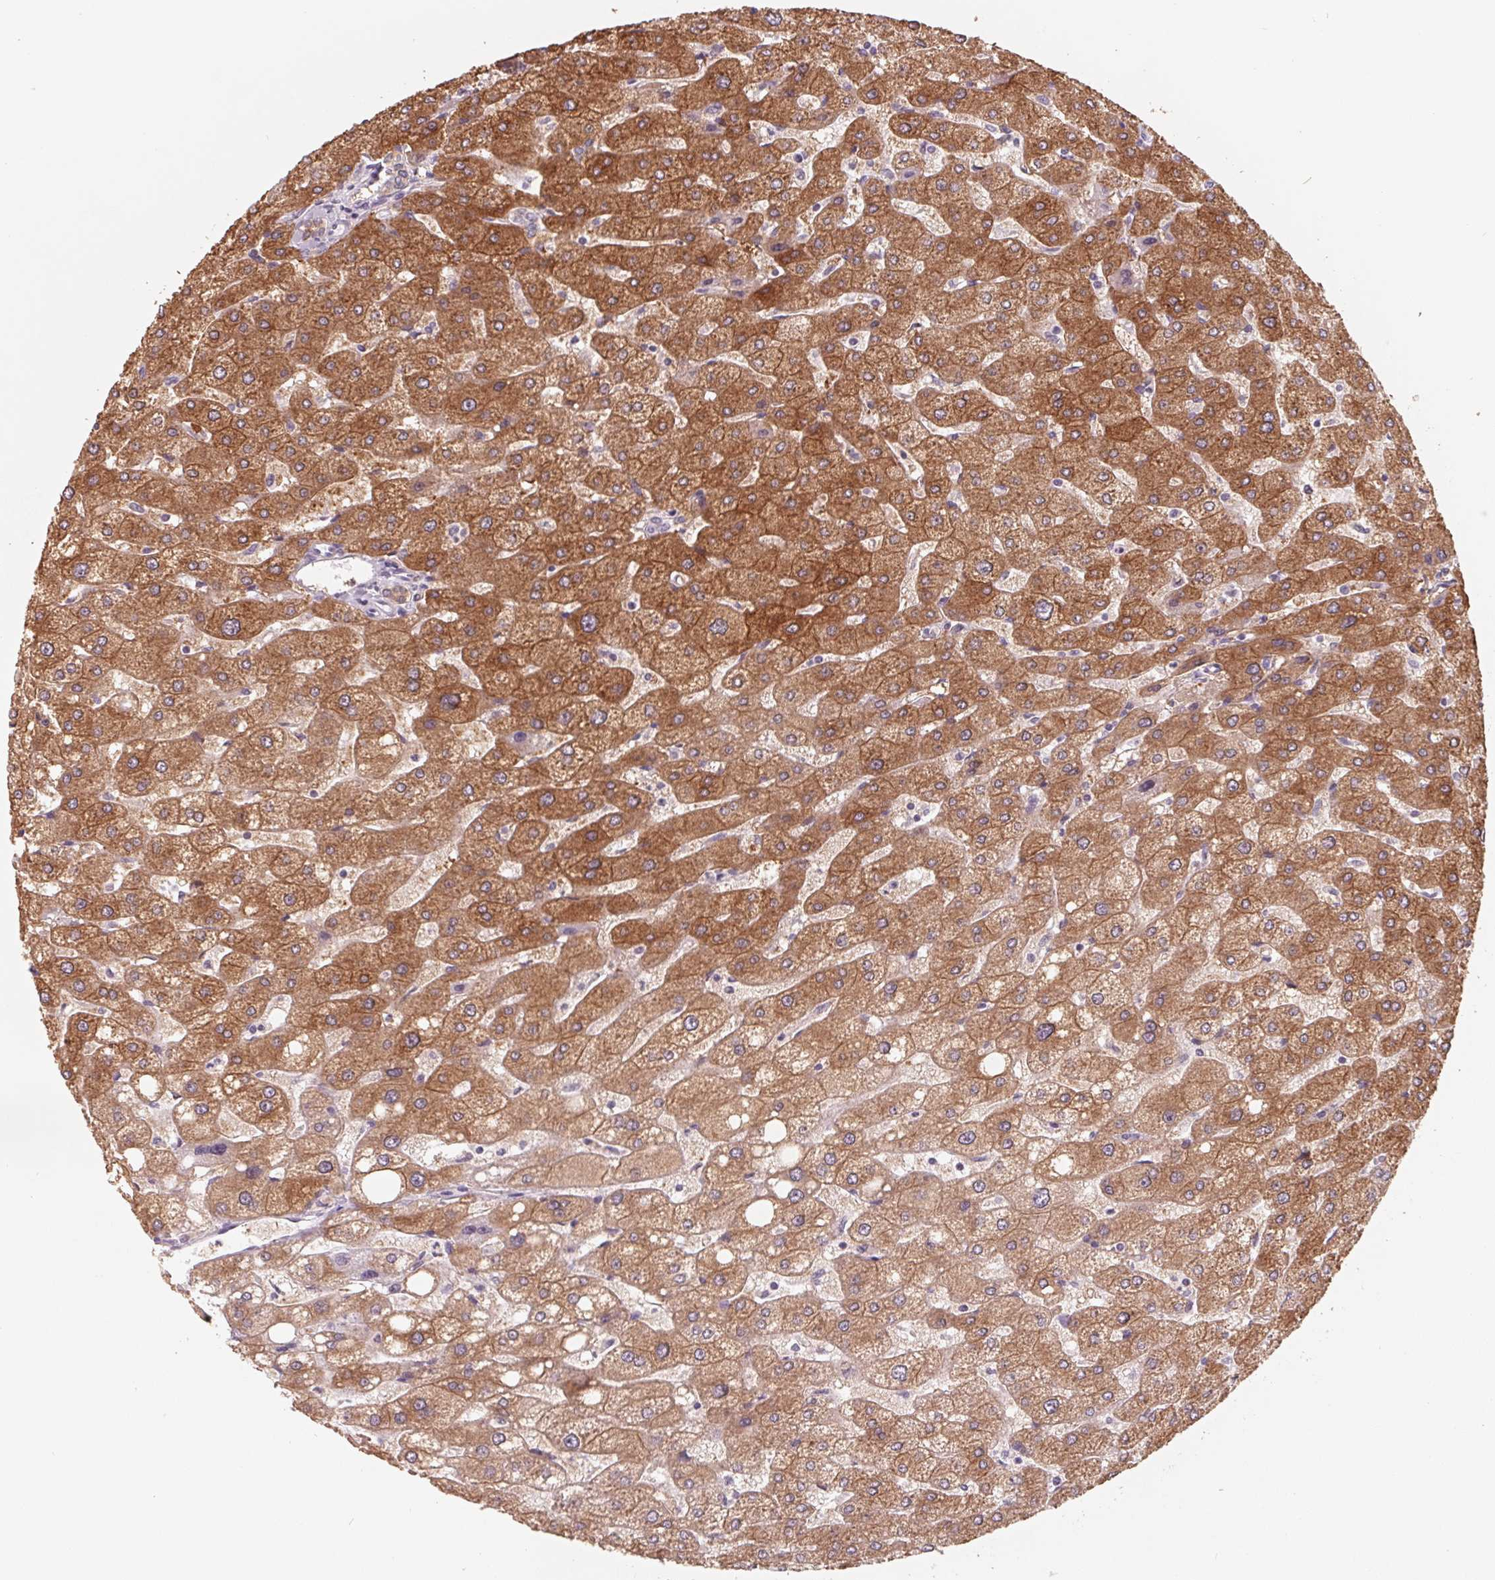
{"staining": {"intensity": "weak", "quantity": "<25%", "location": "cytoplasmic/membranous"}, "tissue": "liver", "cell_type": "Cholangiocytes", "image_type": "normal", "snomed": [{"axis": "morphology", "description": "Normal tissue, NOS"}, {"axis": "topography", "description": "Liver"}], "caption": "This is a photomicrograph of IHC staining of normal liver, which shows no positivity in cholangiocytes. (DAB (3,3'-diaminobenzidine) IHC, high magnification).", "gene": "FTCD", "patient": {"sex": "male", "age": 67}}